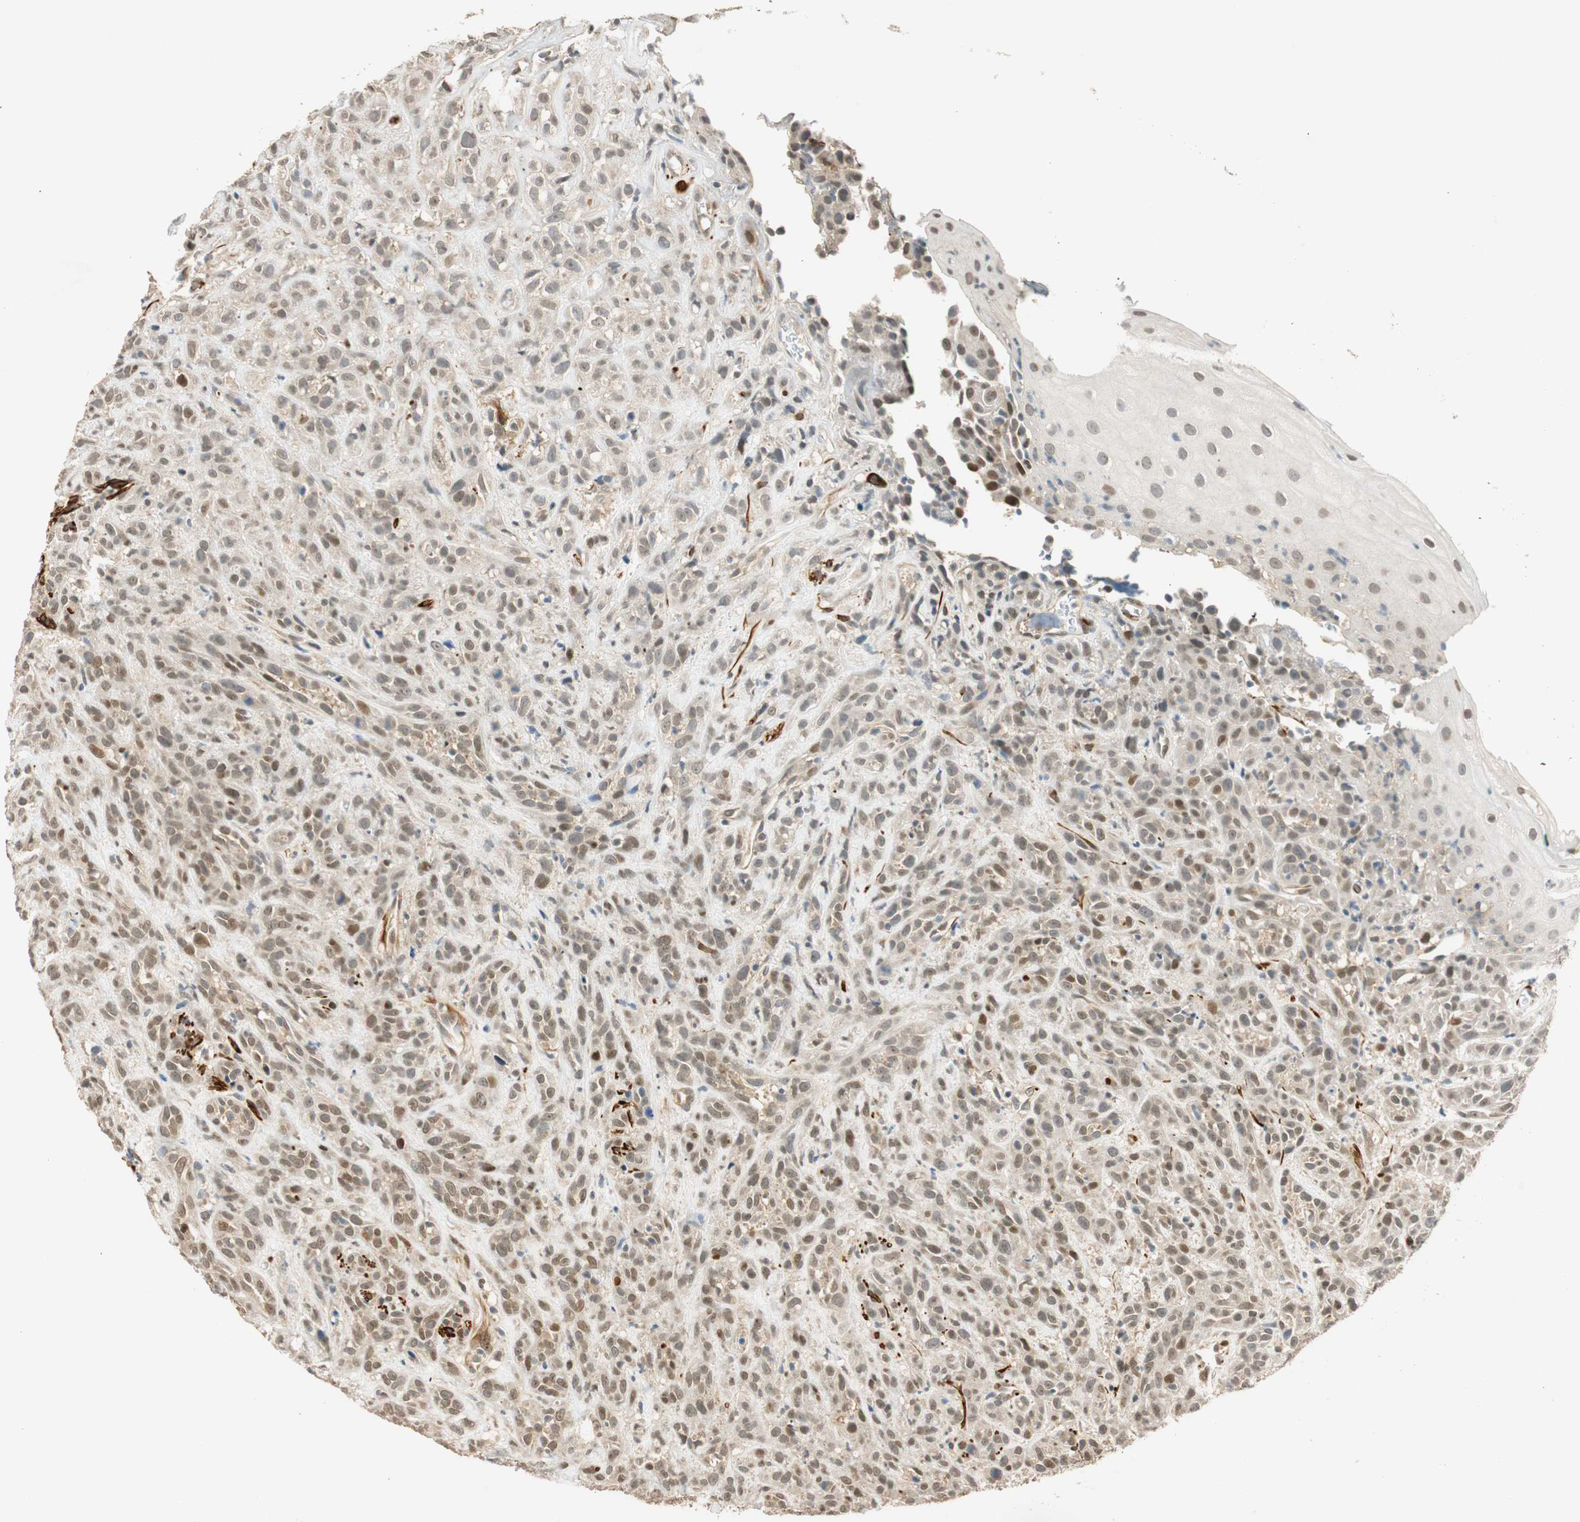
{"staining": {"intensity": "weak", "quantity": "25%-75%", "location": "cytoplasmic/membranous,nuclear"}, "tissue": "head and neck cancer", "cell_type": "Tumor cells", "image_type": "cancer", "snomed": [{"axis": "morphology", "description": "Normal tissue, NOS"}, {"axis": "morphology", "description": "Squamous cell carcinoma, NOS"}, {"axis": "topography", "description": "Cartilage tissue"}, {"axis": "topography", "description": "Head-Neck"}], "caption": "Immunohistochemistry of head and neck cancer (squamous cell carcinoma) reveals low levels of weak cytoplasmic/membranous and nuclear positivity in about 25%-75% of tumor cells.", "gene": "NES", "patient": {"sex": "male", "age": 62}}